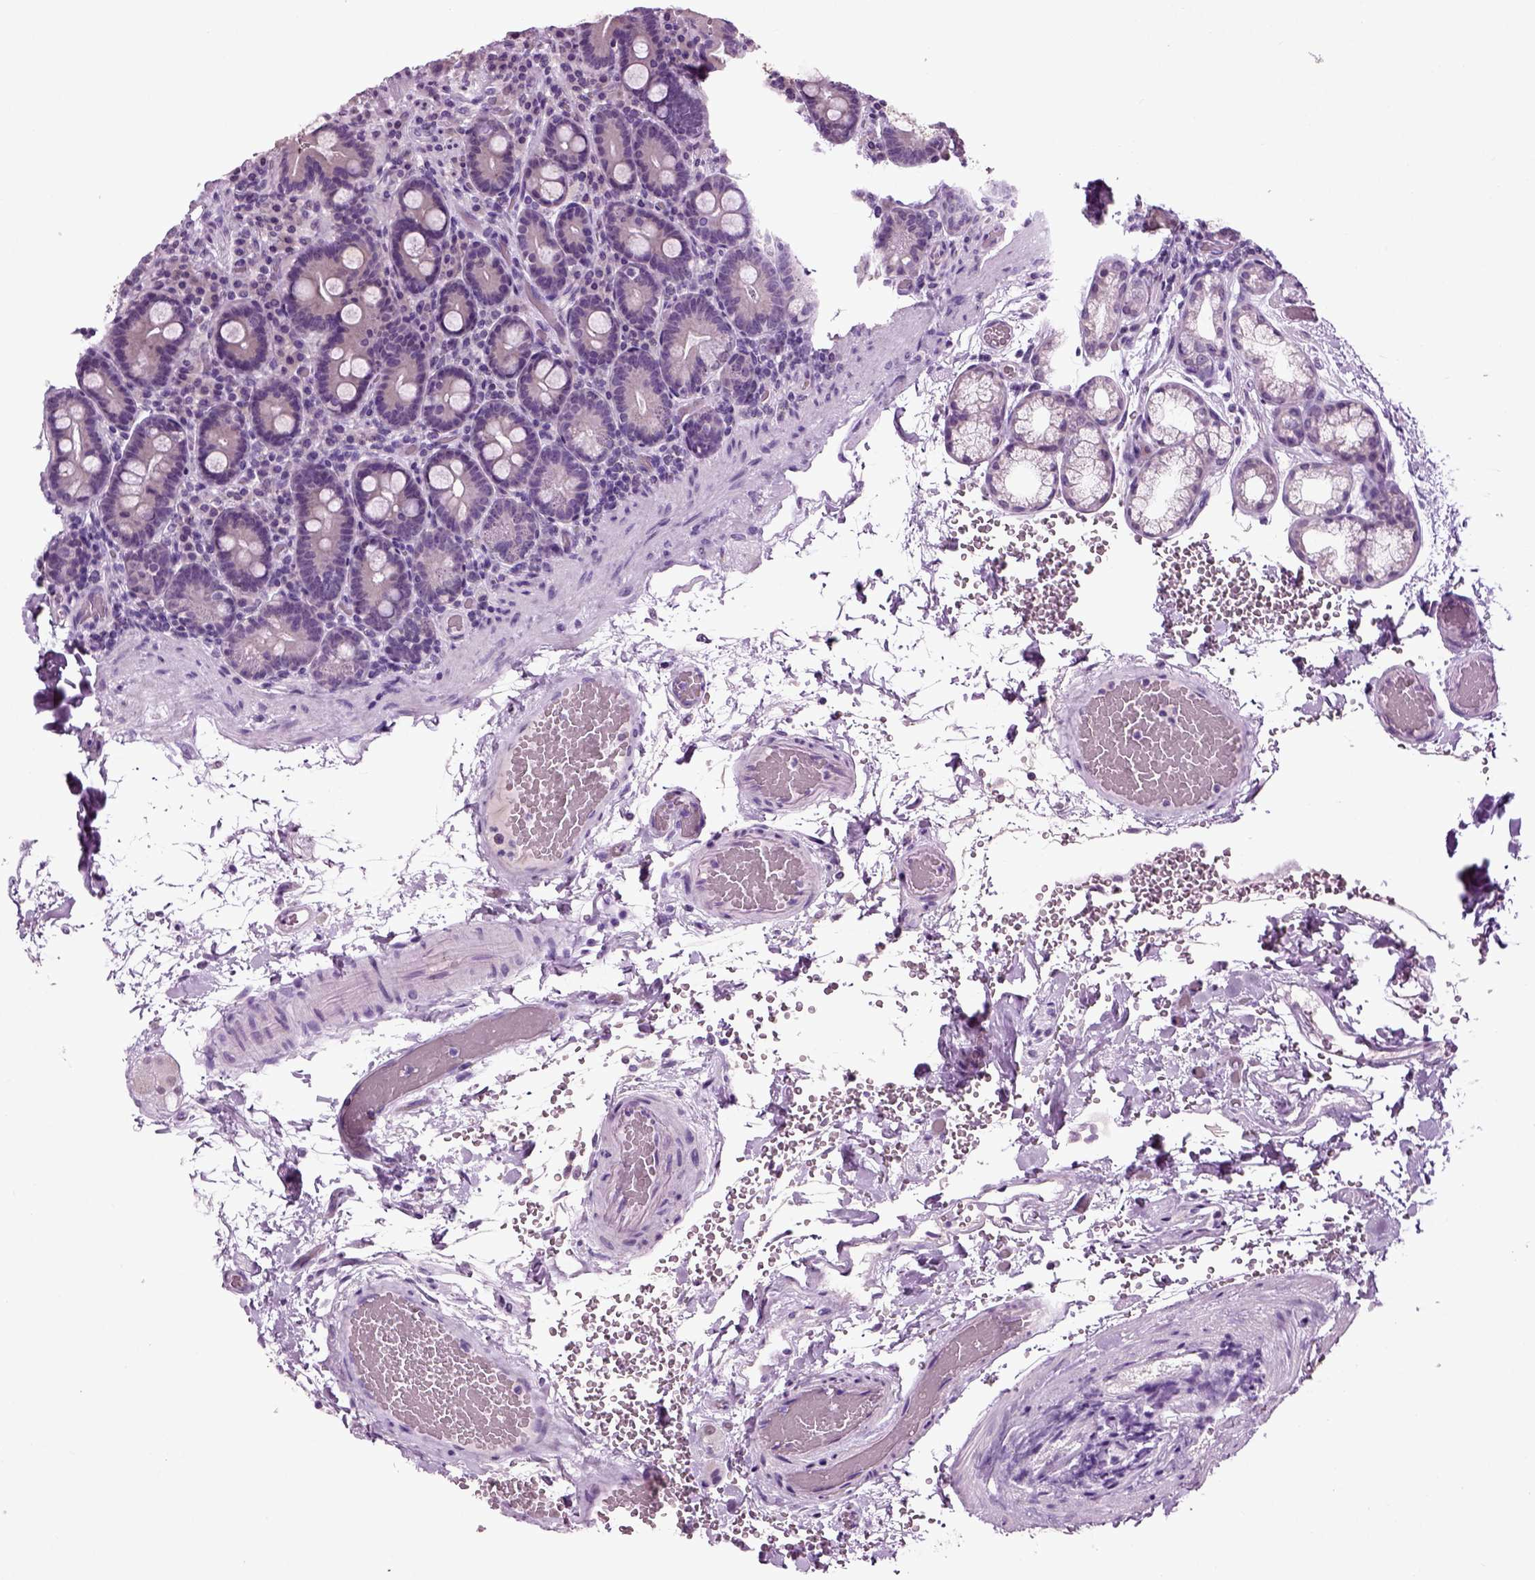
{"staining": {"intensity": "negative", "quantity": "none", "location": "none"}, "tissue": "duodenum", "cell_type": "Glandular cells", "image_type": "normal", "snomed": [{"axis": "morphology", "description": "Normal tissue, NOS"}, {"axis": "topography", "description": "Duodenum"}], "caption": "IHC of benign duodenum shows no staining in glandular cells.", "gene": "SPATA17", "patient": {"sex": "female", "age": 62}}